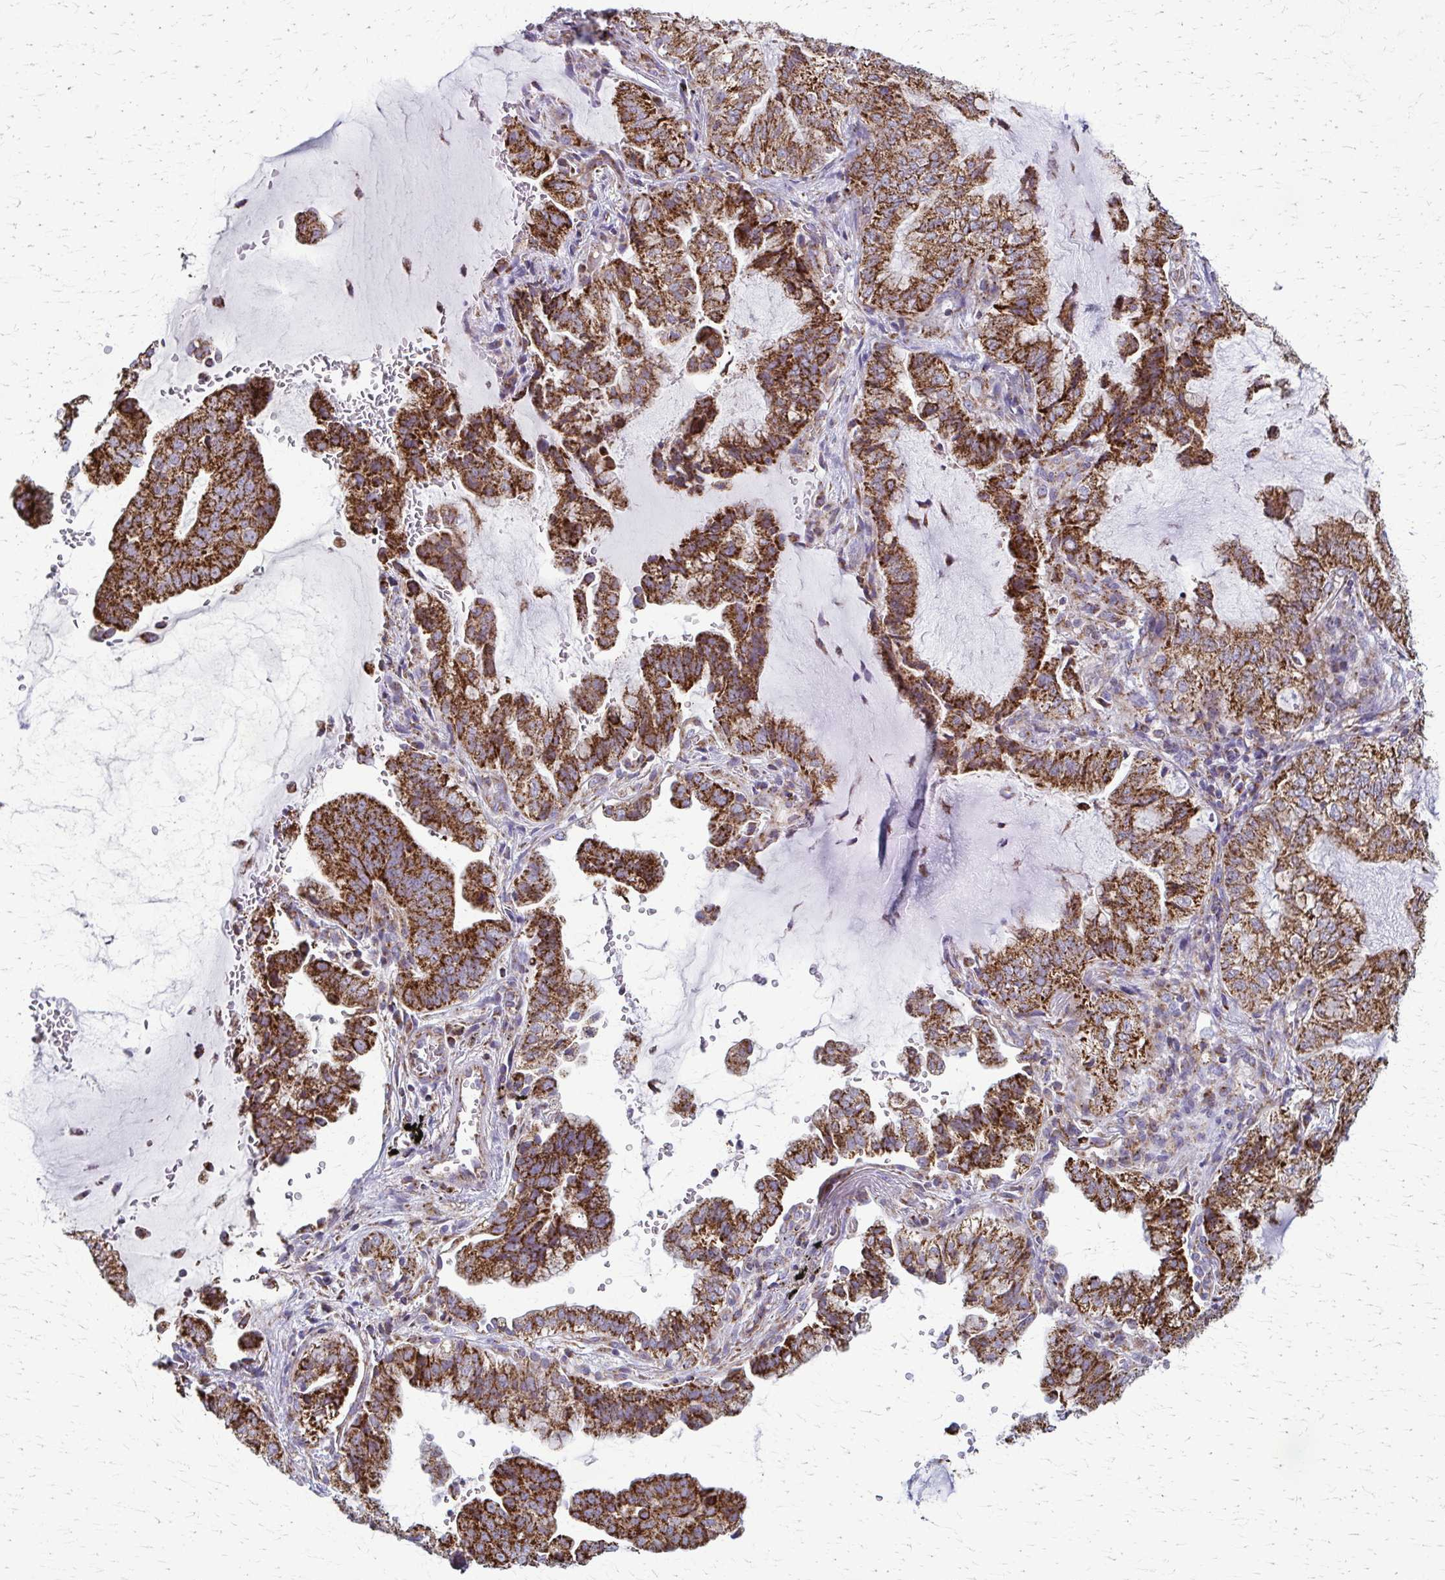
{"staining": {"intensity": "strong", "quantity": ">75%", "location": "cytoplasmic/membranous"}, "tissue": "lung cancer", "cell_type": "Tumor cells", "image_type": "cancer", "snomed": [{"axis": "morphology", "description": "Adenocarcinoma, NOS"}, {"axis": "topography", "description": "Lymph node"}, {"axis": "topography", "description": "Lung"}], "caption": "Immunohistochemistry histopathology image of human lung cancer (adenocarcinoma) stained for a protein (brown), which demonstrates high levels of strong cytoplasmic/membranous staining in approximately >75% of tumor cells.", "gene": "TVP23A", "patient": {"sex": "male", "age": 66}}